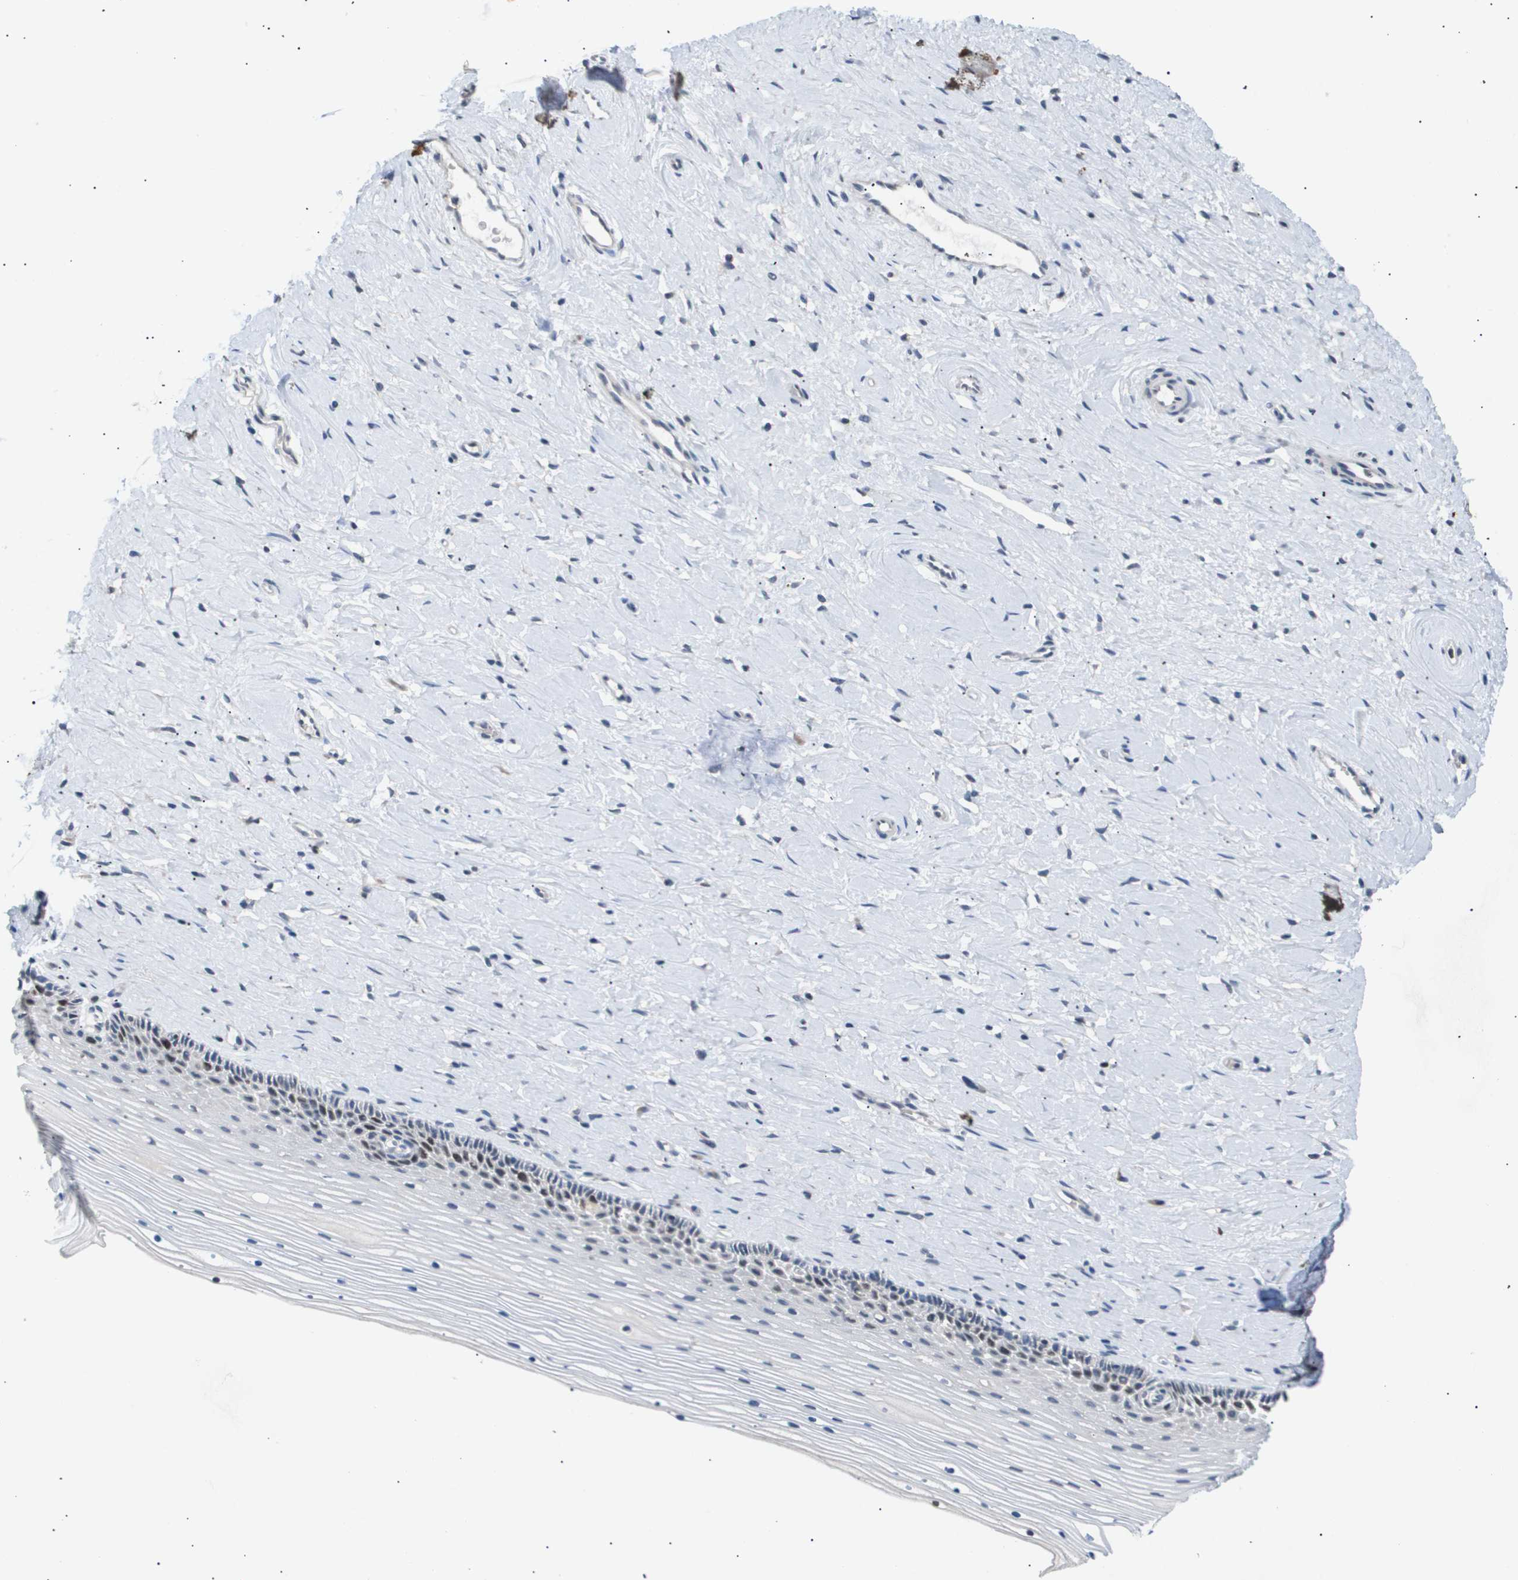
{"staining": {"intensity": "strong", "quantity": "<25%", "location": "nuclear"}, "tissue": "cervix", "cell_type": "Squamous epithelial cells", "image_type": "normal", "snomed": [{"axis": "morphology", "description": "Normal tissue, NOS"}, {"axis": "topography", "description": "Cervix"}], "caption": "Squamous epithelial cells demonstrate medium levels of strong nuclear staining in about <25% of cells in normal cervix.", "gene": "ANAPC2", "patient": {"sex": "female", "age": 39}}